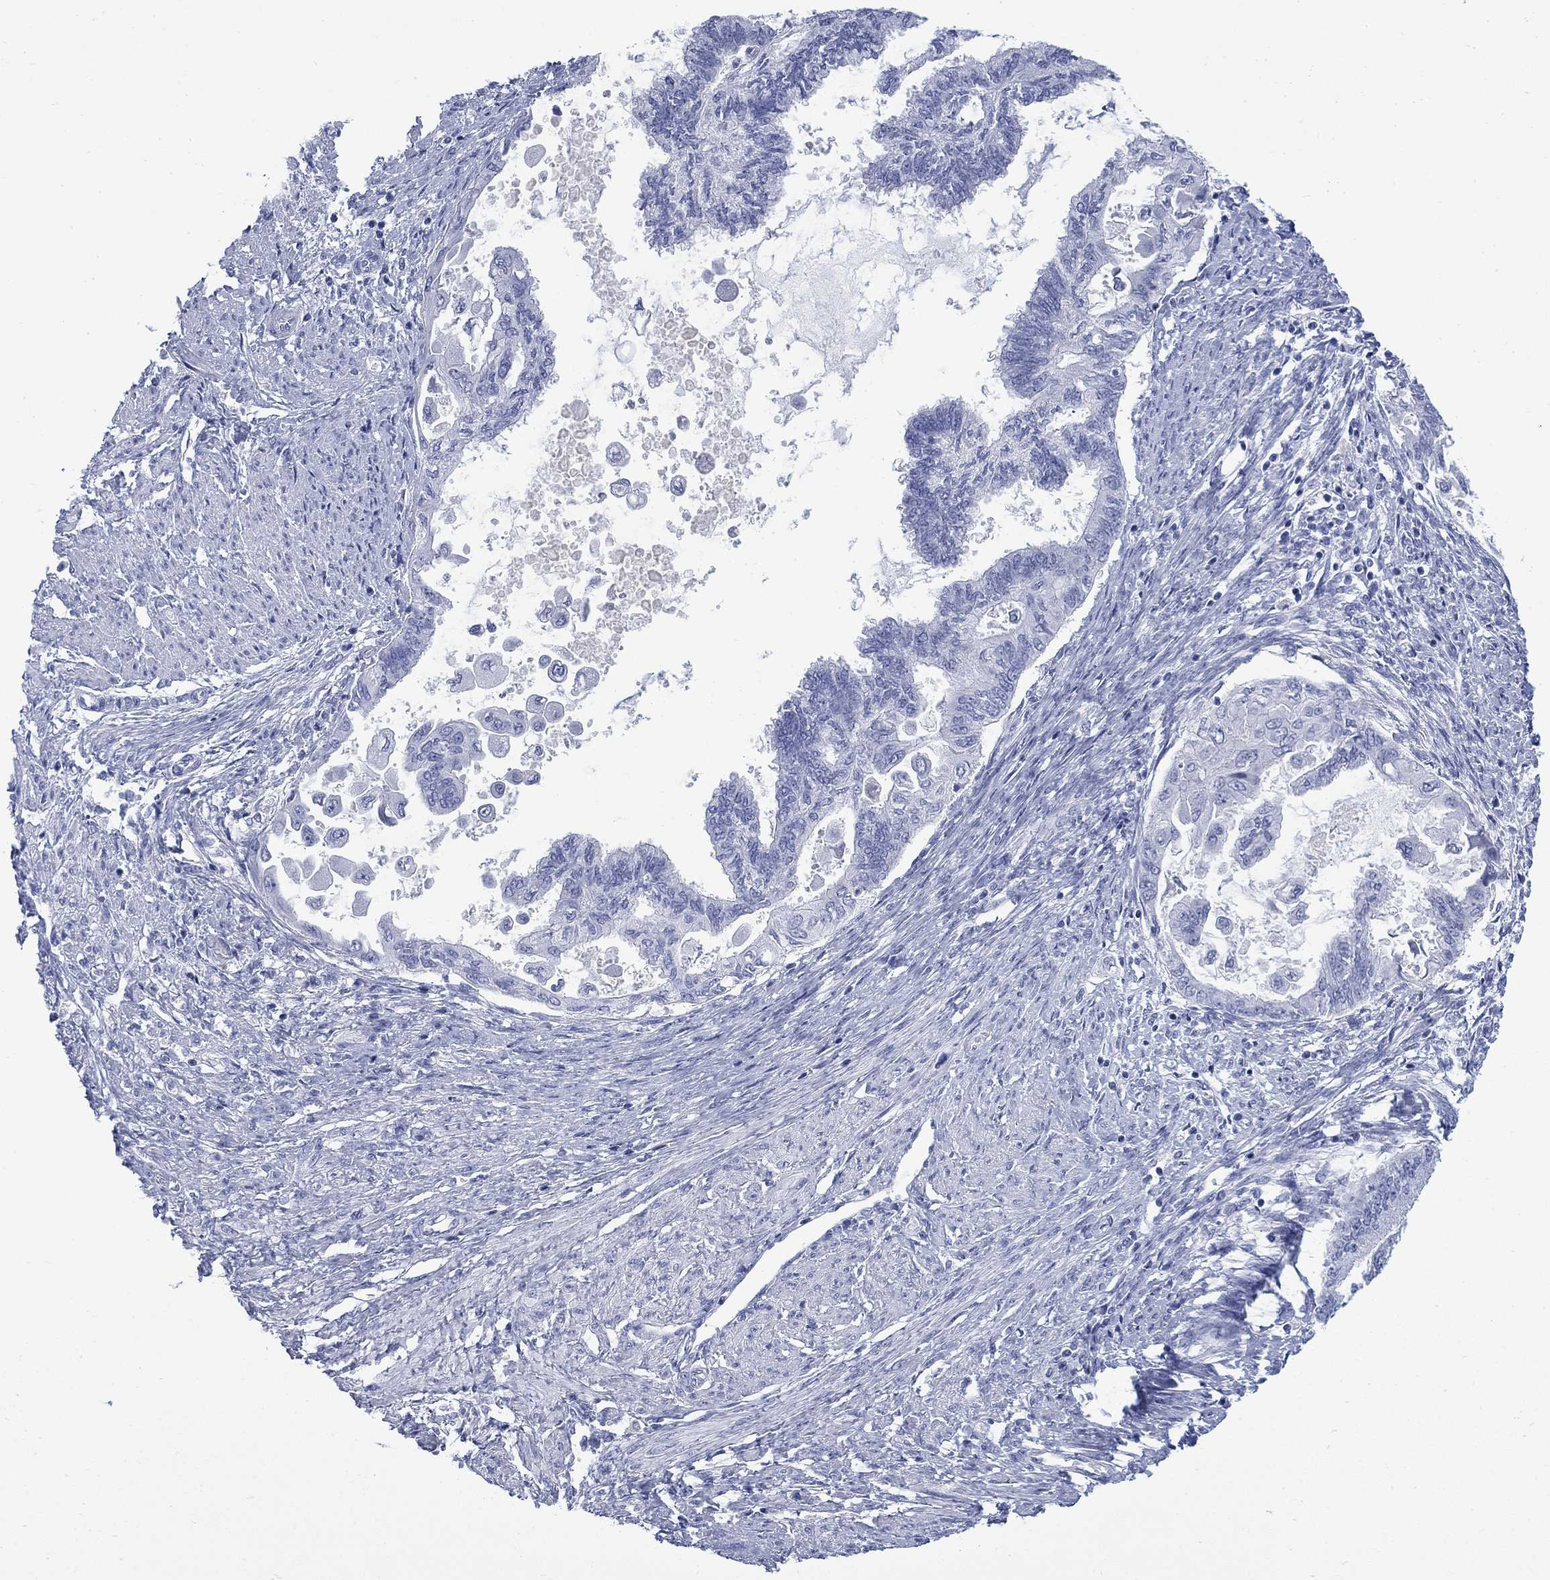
{"staining": {"intensity": "negative", "quantity": "none", "location": "none"}, "tissue": "endometrial cancer", "cell_type": "Tumor cells", "image_type": "cancer", "snomed": [{"axis": "morphology", "description": "Adenocarcinoma, NOS"}, {"axis": "topography", "description": "Endometrium"}], "caption": "Tumor cells are negative for protein expression in human adenocarcinoma (endometrial).", "gene": "IGF2BP3", "patient": {"sex": "female", "age": 86}}